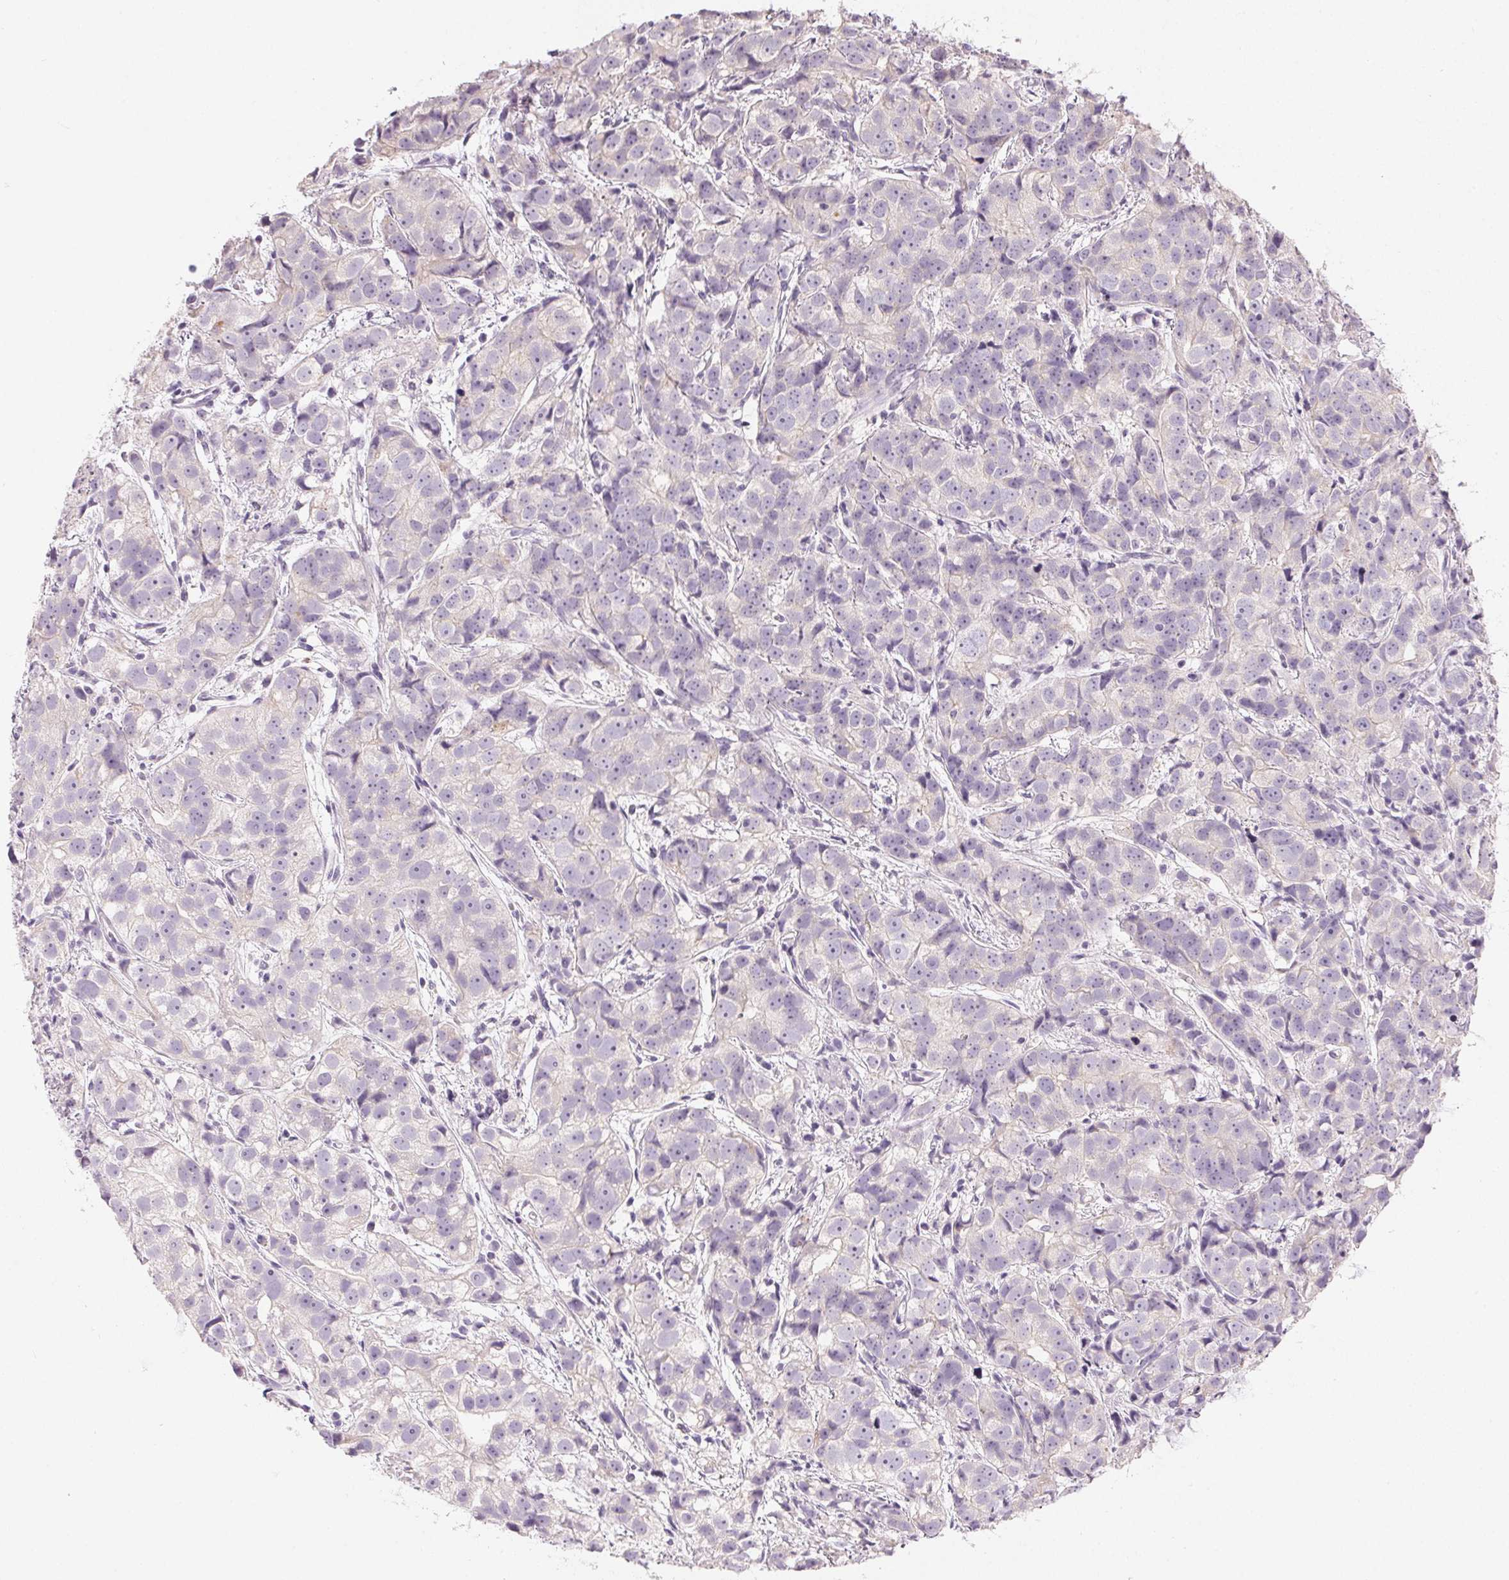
{"staining": {"intensity": "negative", "quantity": "none", "location": "none"}, "tissue": "prostate cancer", "cell_type": "Tumor cells", "image_type": "cancer", "snomed": [{"axis": "morphology", "description": "Adenocarcinoma, High grade"}, {"axis": "topography", "description": "Prostate"}], "caption": "Human prostate high-grade adenocarcinoma stained for a protein using immunohistochemistry (IHC) demonstrates no positivity in tumor cells.", "gene": "SFTPD", "patient": {"sex": "male", "age": 68}}